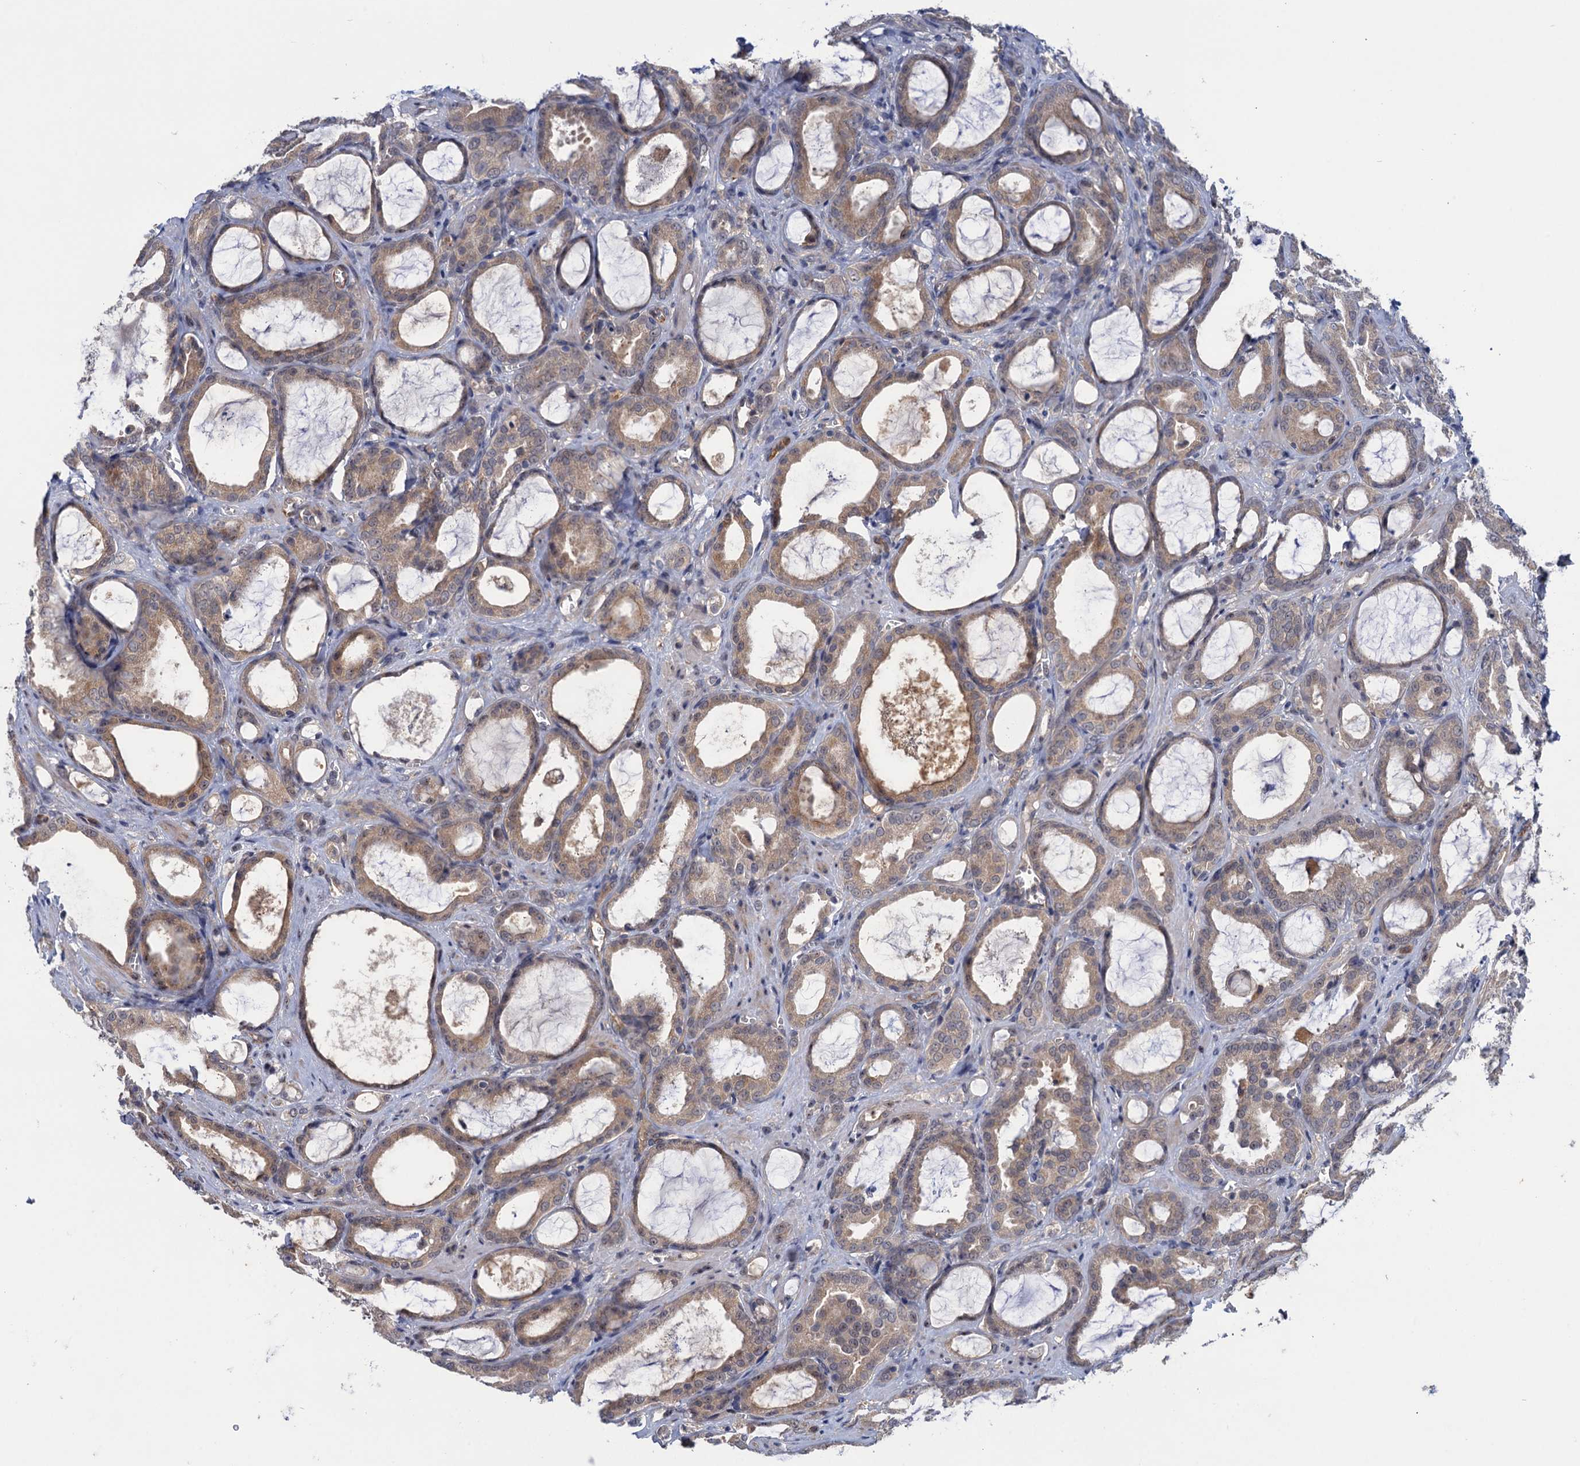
{"staining": {"intensity": "moderate", "quantity": ">75%", "location": "cytoplasmic/membranous"}, "tissue": "prostate cancer", "cell_type": "Tumor cells", "image_type": "cancer", "snomed": [{"axis": "morphology", "description": "Adenocarcinoma, High grade"}, {"axis": "topography", "description": "Prostate"}], "caption": "Immunohistochemistry (IHC) of human prostate cancer exhibits medium levels of moderate cytoplasmic/membranous staining in approximately >75% of tumor cells.", "gene": "NEK8", "patient": {"sex": "male", "age": 72}}